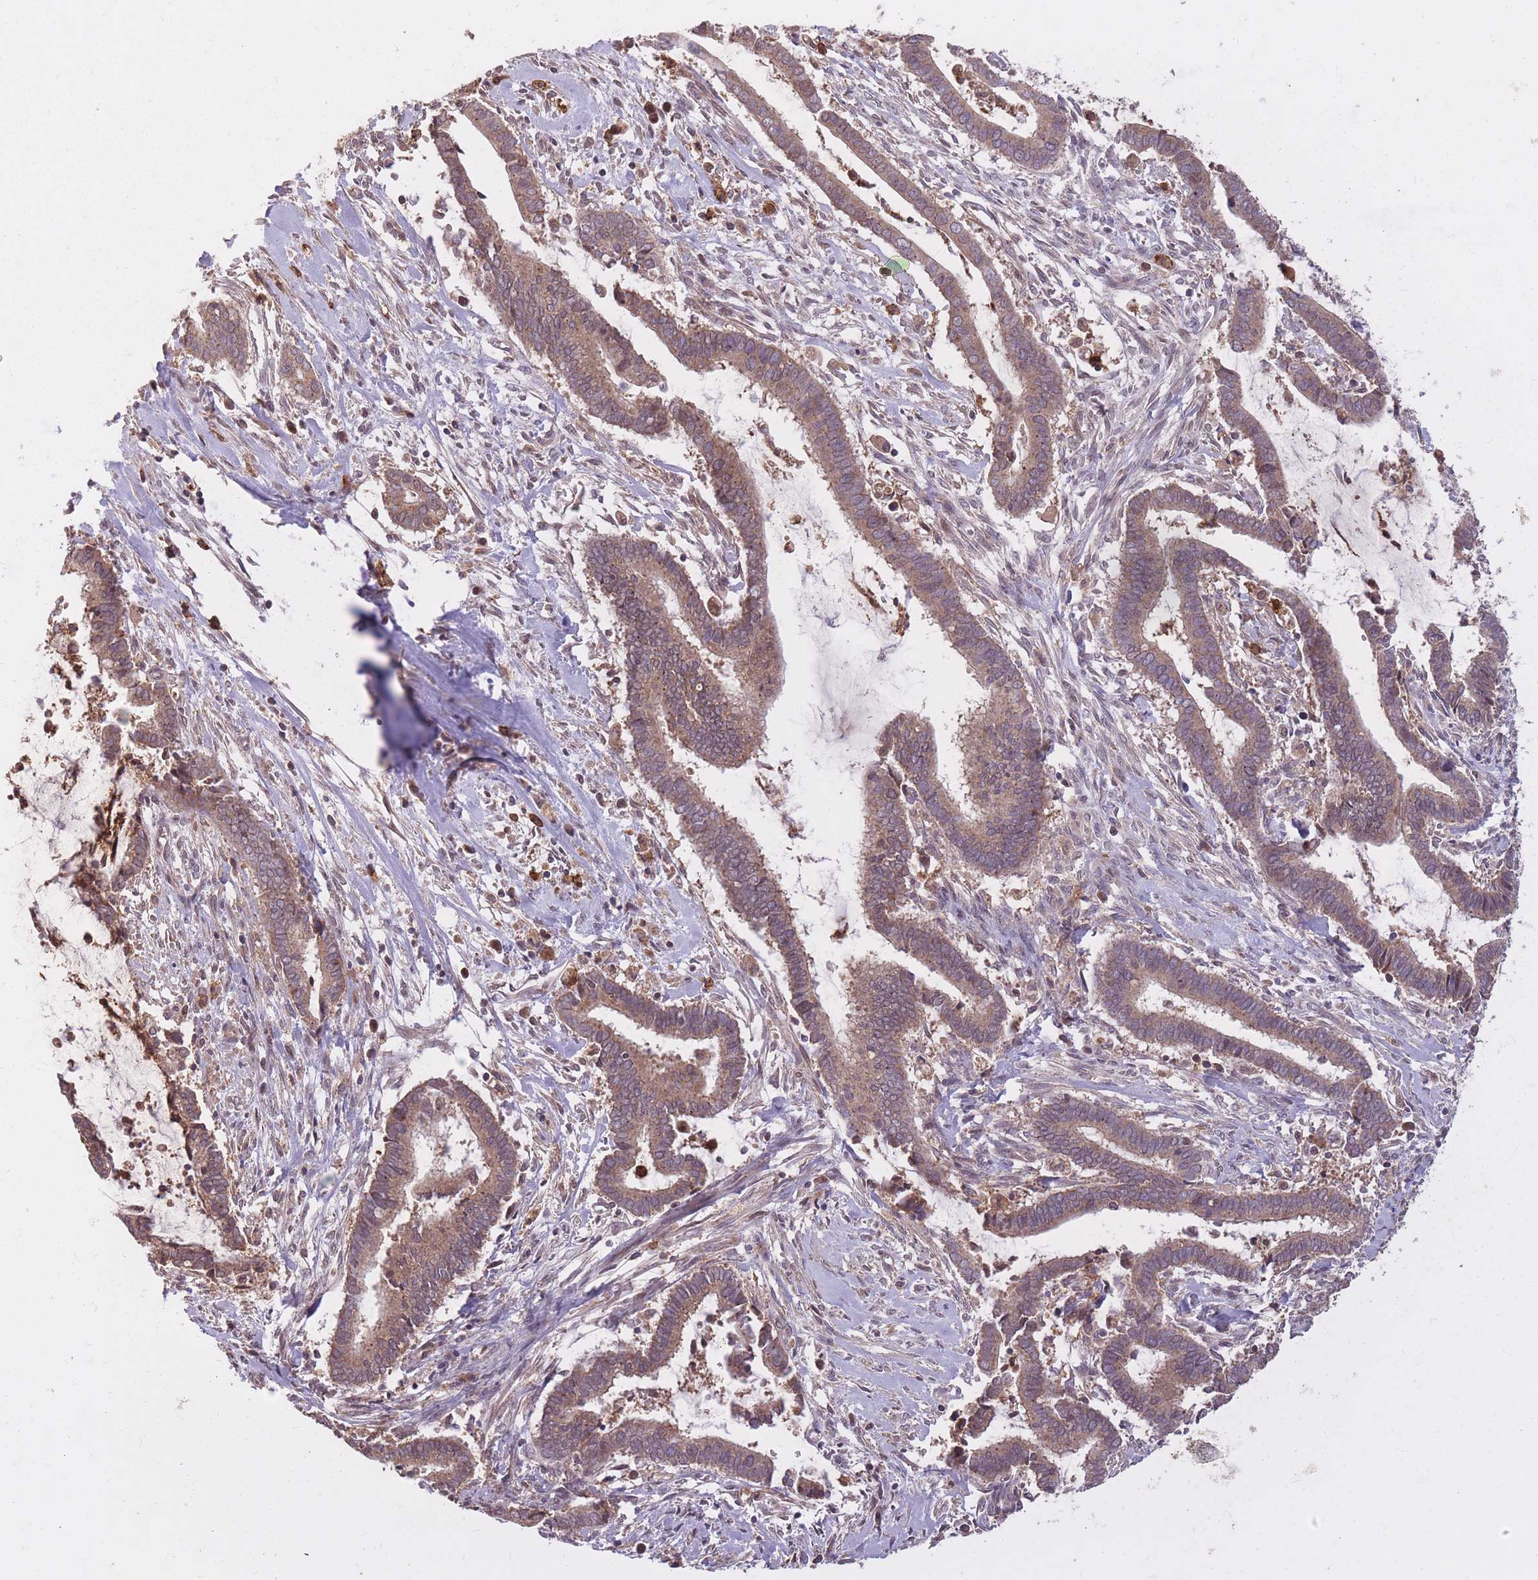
{"staining": {"intensity": "moderate", "quantity": ">75%", "location": "cytoplasmic/membranous"}, "tissue": "cervical cancer", "cell_type": "Tumor cells", "image_type": "cancer", "snomed": [{"axis": "morphology", "description": "Adenocarcinoma, NOS"}, {"axis": "topography", "description": "Cervix"}], "caption": "Protein positivity by IHC shows moderate cytoplasmic/membranous positivity in approximately >75% of tumor cells in cervical cancer.", "gene": "IGF2BP2", "patient": {"sex": "female", "age": 44}}